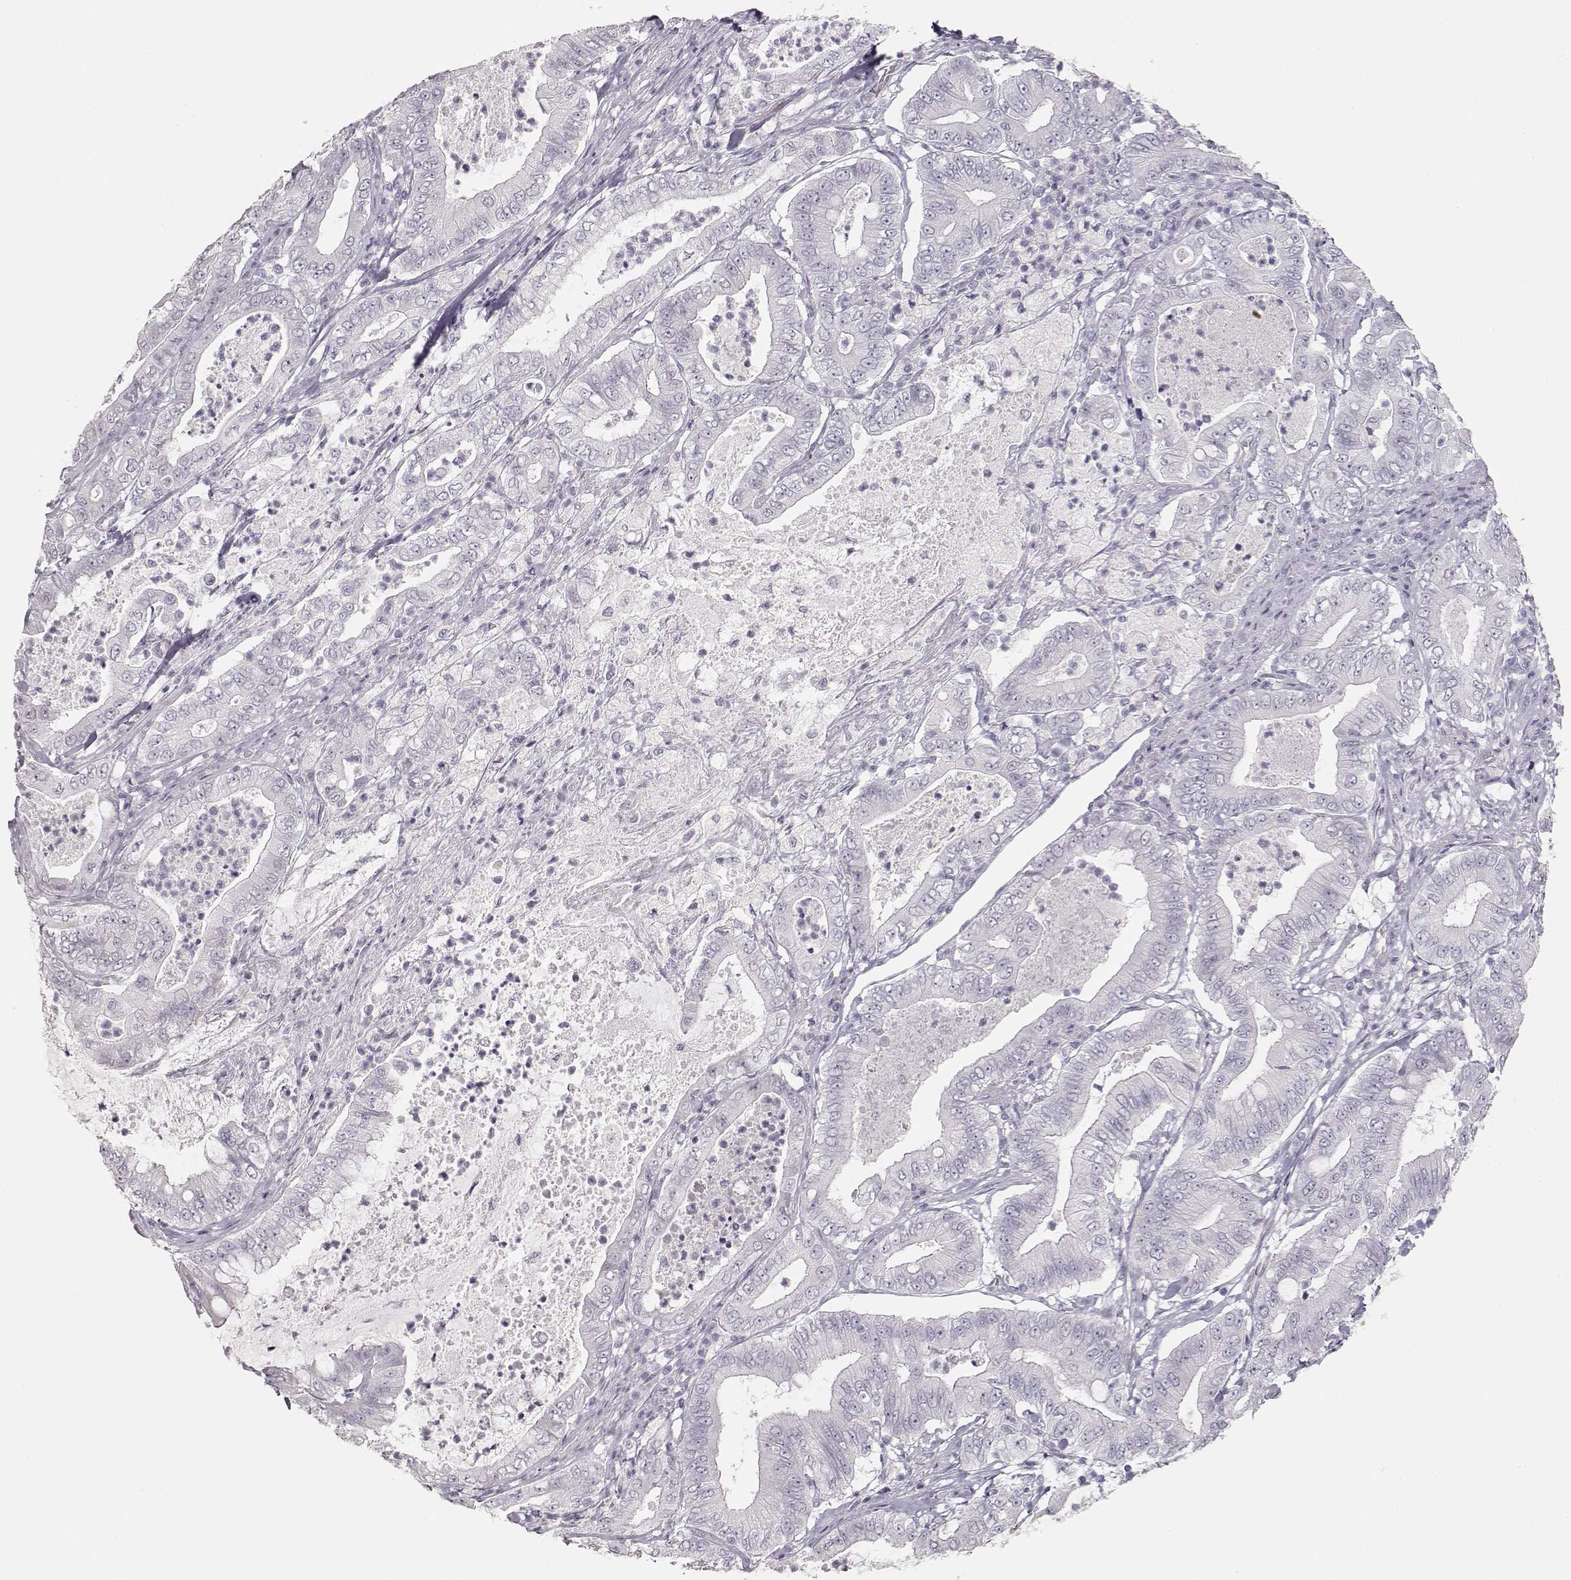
{"staining": {"intensity": "negative", "quantity": "none", "location": "none"}, "tissue": "pancreatic cancer", "cell_type": "Tumor cells", "image_type": "cancer", "snomed": [{"axis": "morphology", "description": "Adenocarcinoma, NOS"}, {"axis": "topography", "description": "Pancreas"}], "caption": "Immunohistochemical staining of human pancreatic cancer displays no significant positivity in tumor cells. The staining was performed using DAB to visualize the protein expression in brown, while the nuclei were stained in blue with hematoxylin (Magnification: 20x).", "gene": "TKTL1", "patient": {"sex": "male", "age": 71}}